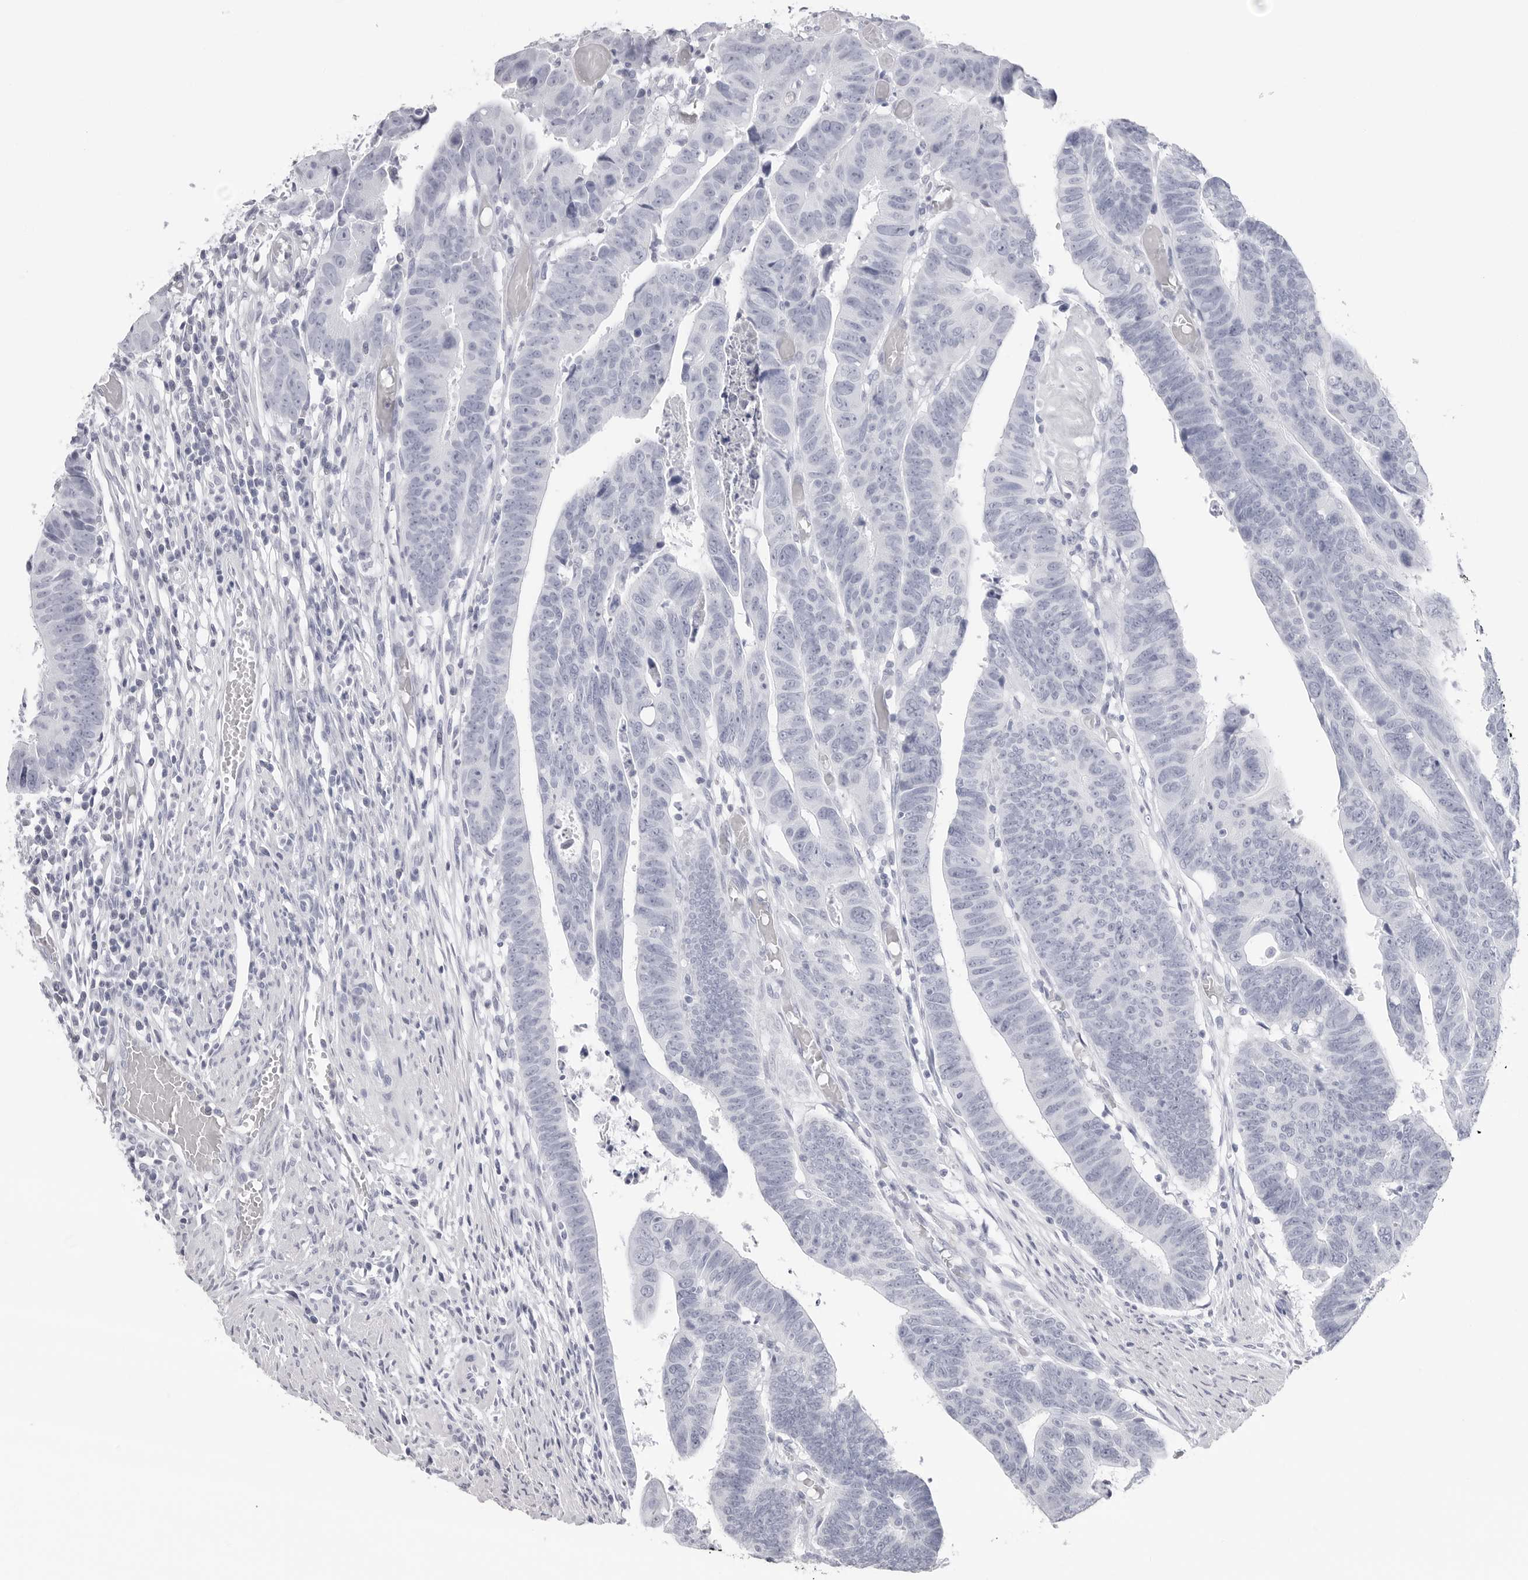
{"staining": {"intensity": "negative", "quantity": "none", "location": "none"}, "tissue": "colorectal cancer", "cell_type": "Tumor cells", "image_type": "cancer", "snomed": [{"axis": "morphology", "description": "Adenocarcinoma, NOS"}, {"axis": "topography", "description": "Rectum"}], "caption": "Immunohistochemistry photomicrograph of neoplastic tissue: human colorectal cancer stained with DAB reveals no significant protein expression in tumor cells. (Brightfield microscopy of DAB immunohistochemistry (IHC) at high magnification).", "gene": "CST2", "patient": {"sex": "female", "age": 65}}